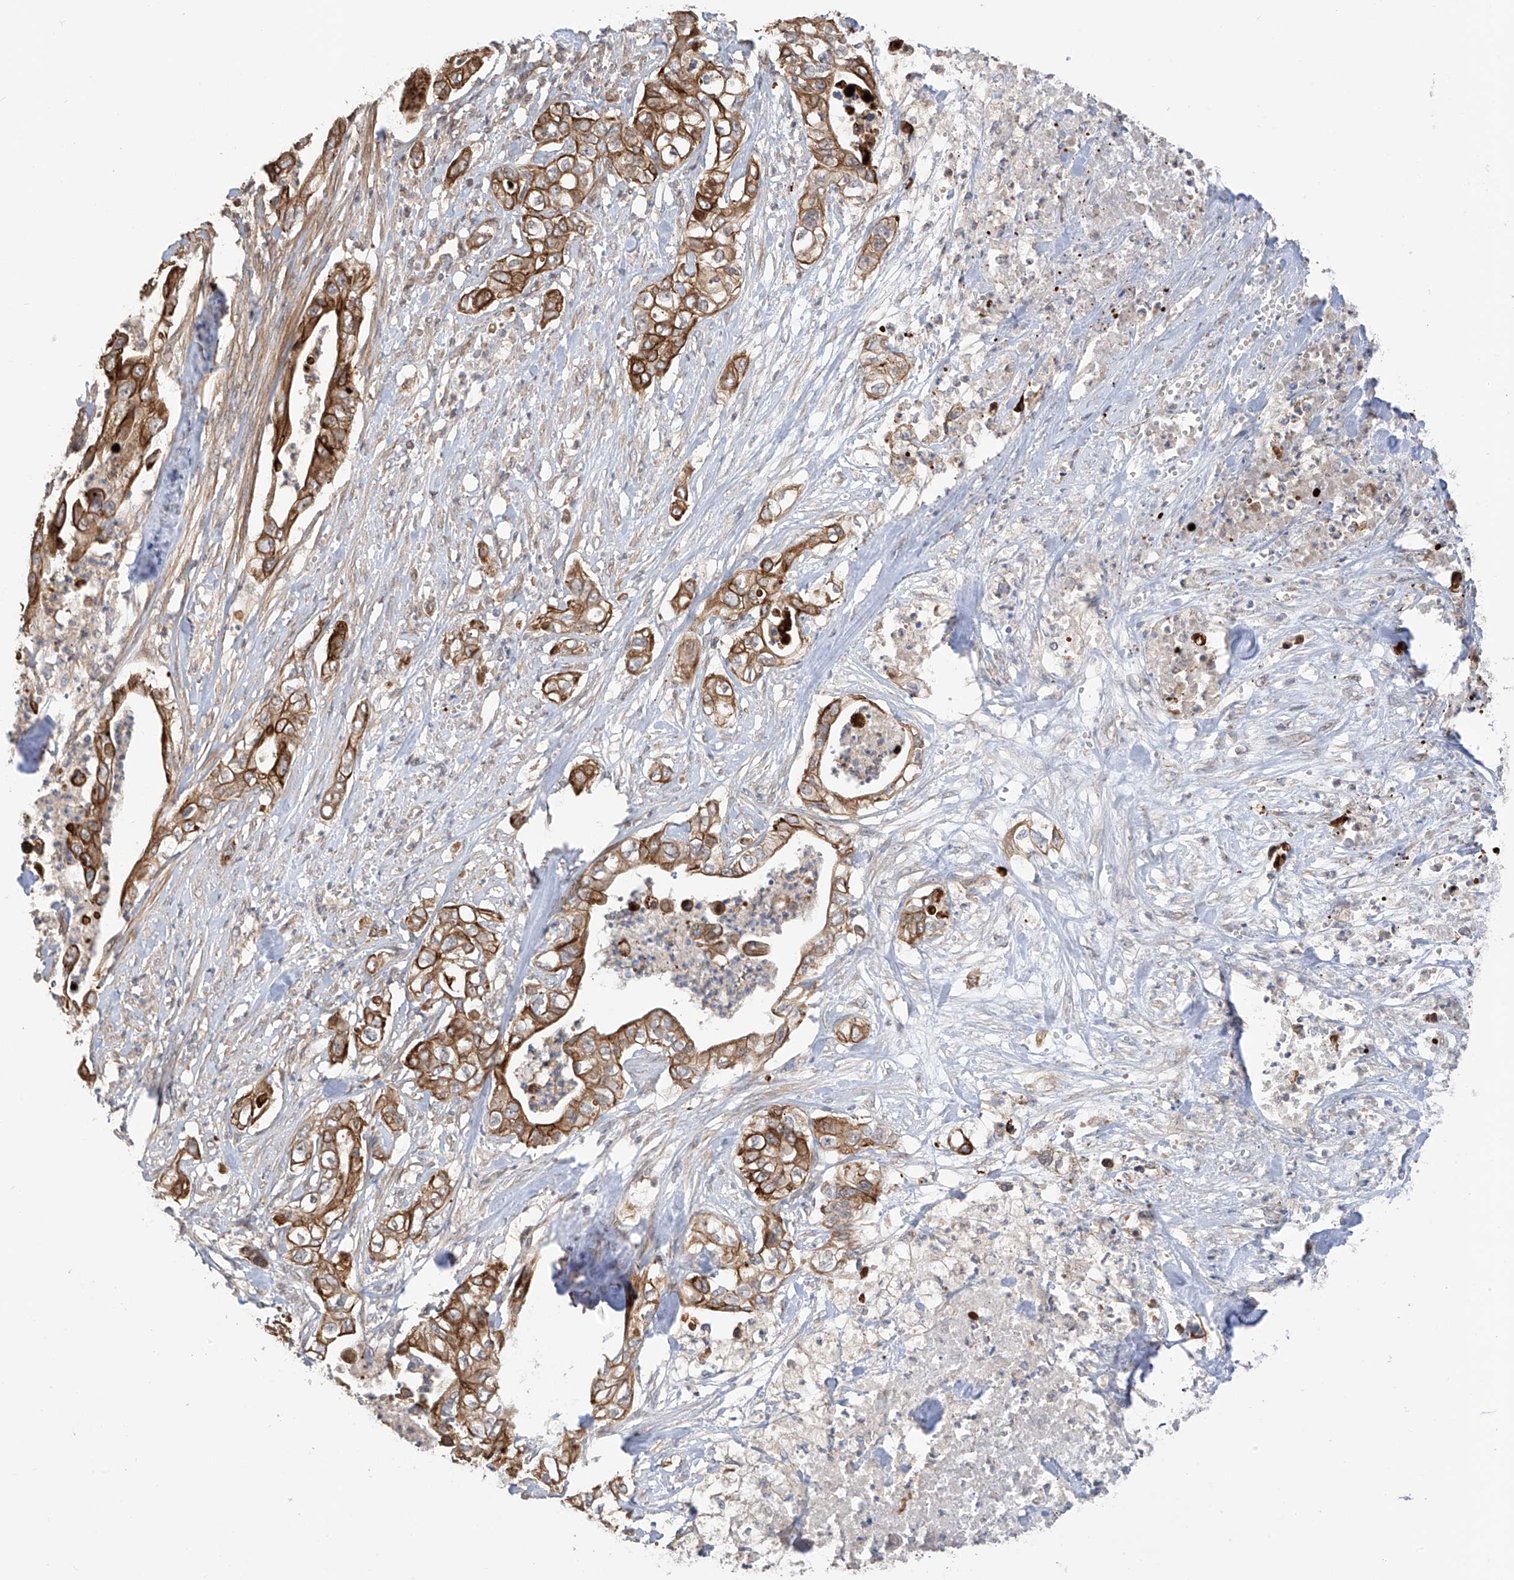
{"staining": {"intensity": "moderate", "quantity": ">75%", "location": "cytoplasmic/membranous"}, "tissue": "pancreatic cancer", "cell_type": "Tumor cells", "image_type": "cancer", "snomed": [{"axis": "morphology", "description": "Adenocarcinoma, NOS"}, {"axis": "topography", "description": "Pancreas"}], "caption": "There is medium levels of moderate cytoplasmic/membranous positivity in tumor cells of pancreatic adenocarcinoma, as demonstrated by immunohistochemical staining (brown color).", "gene": "RPAIN", "patient": {"sex": "female", "age": 78}}